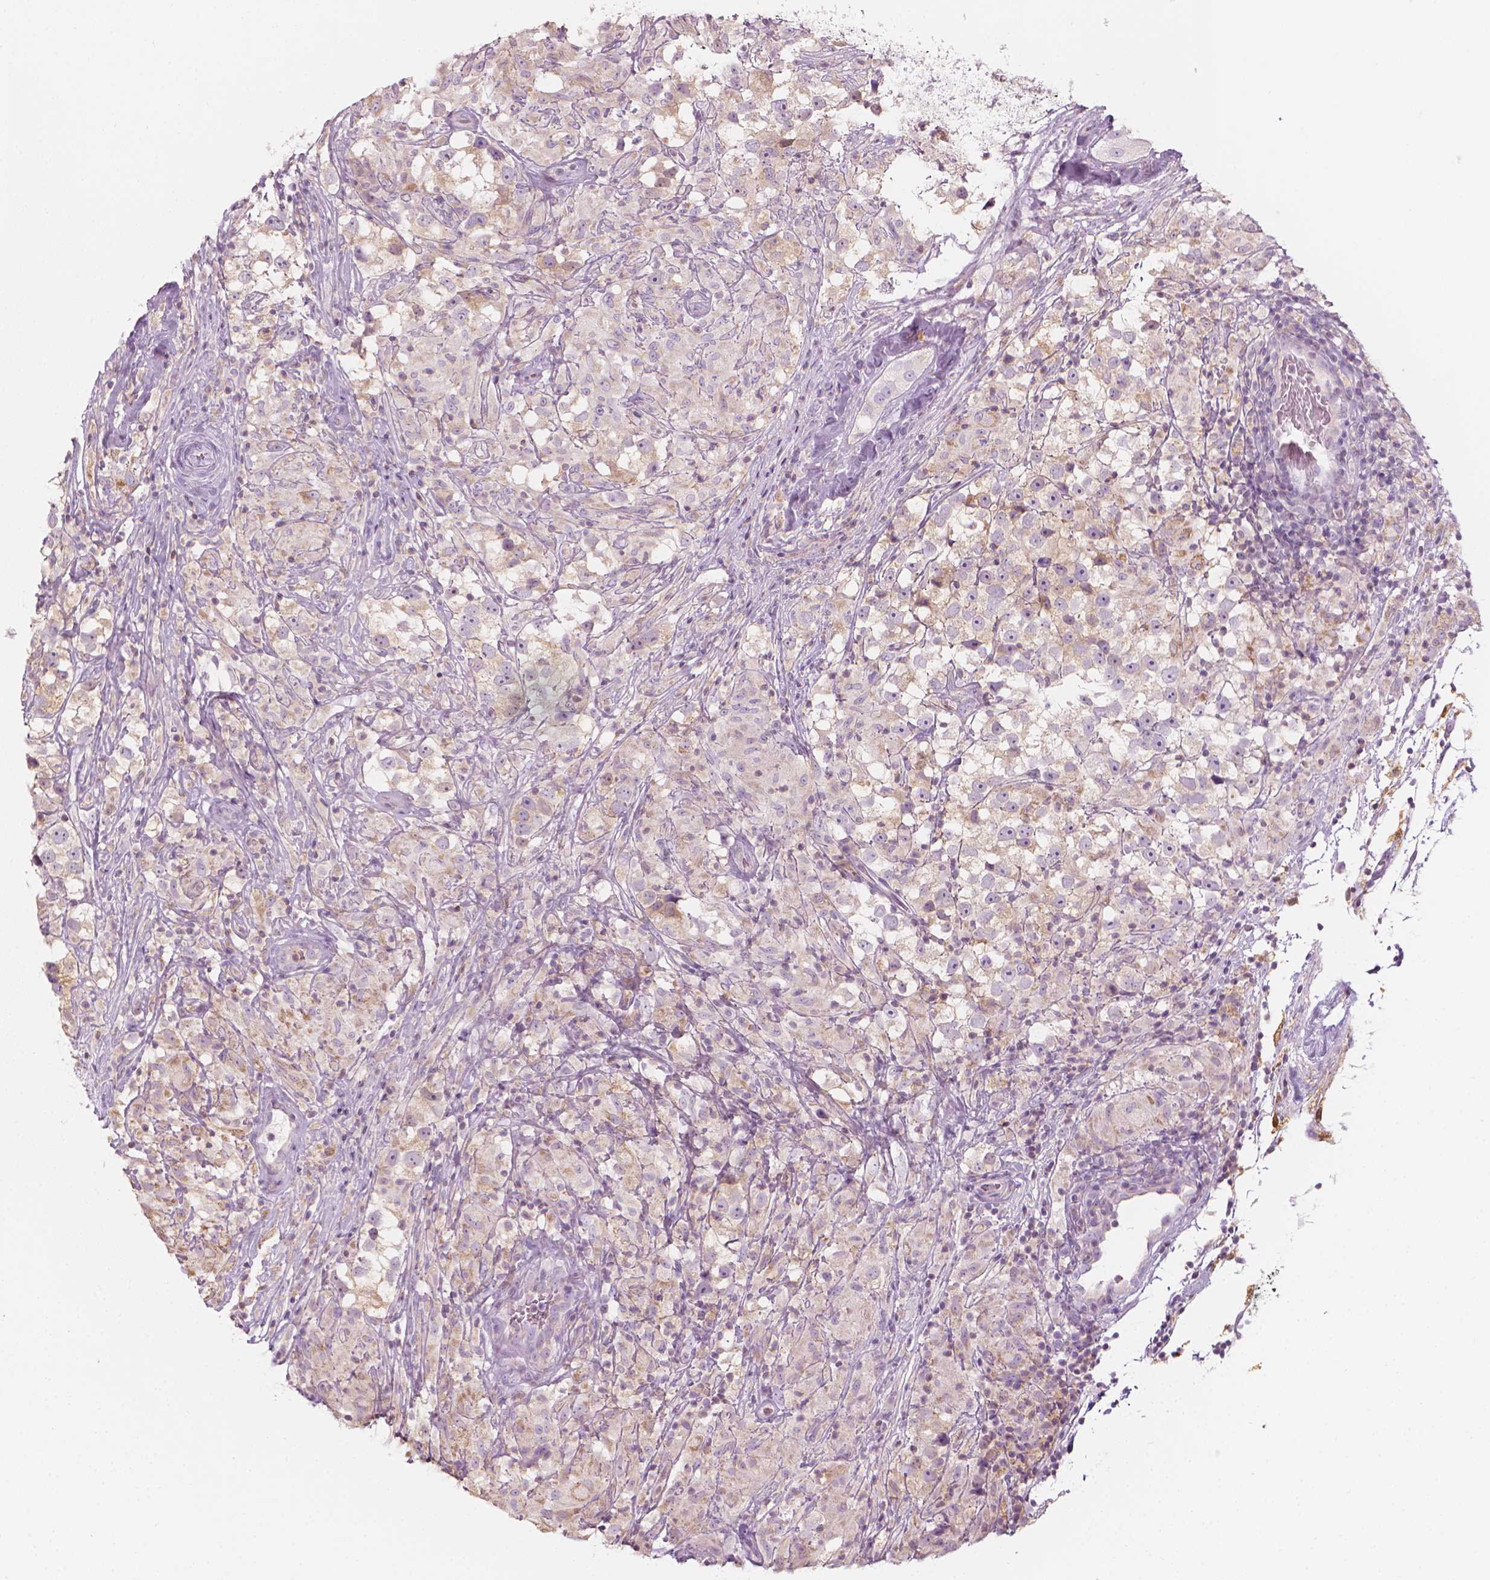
{"staining": {"intensity": "negative", "quantity": "none", "location": "none"}, "tissue": "testis cancer", "cell_type": "Tumor cells", "image_type": "cancer", "snomed": [{"axis": "morphology", "description": "Seminoma, NOS"}, {"axis": "topography", "description": "Testis"}], "caption": "Immunohistochemical staining of human testis cancer reveals no significant positivity in tumor cells.", "gene": "SHMT1", "patient": {"sex": "male", "age": 46}}